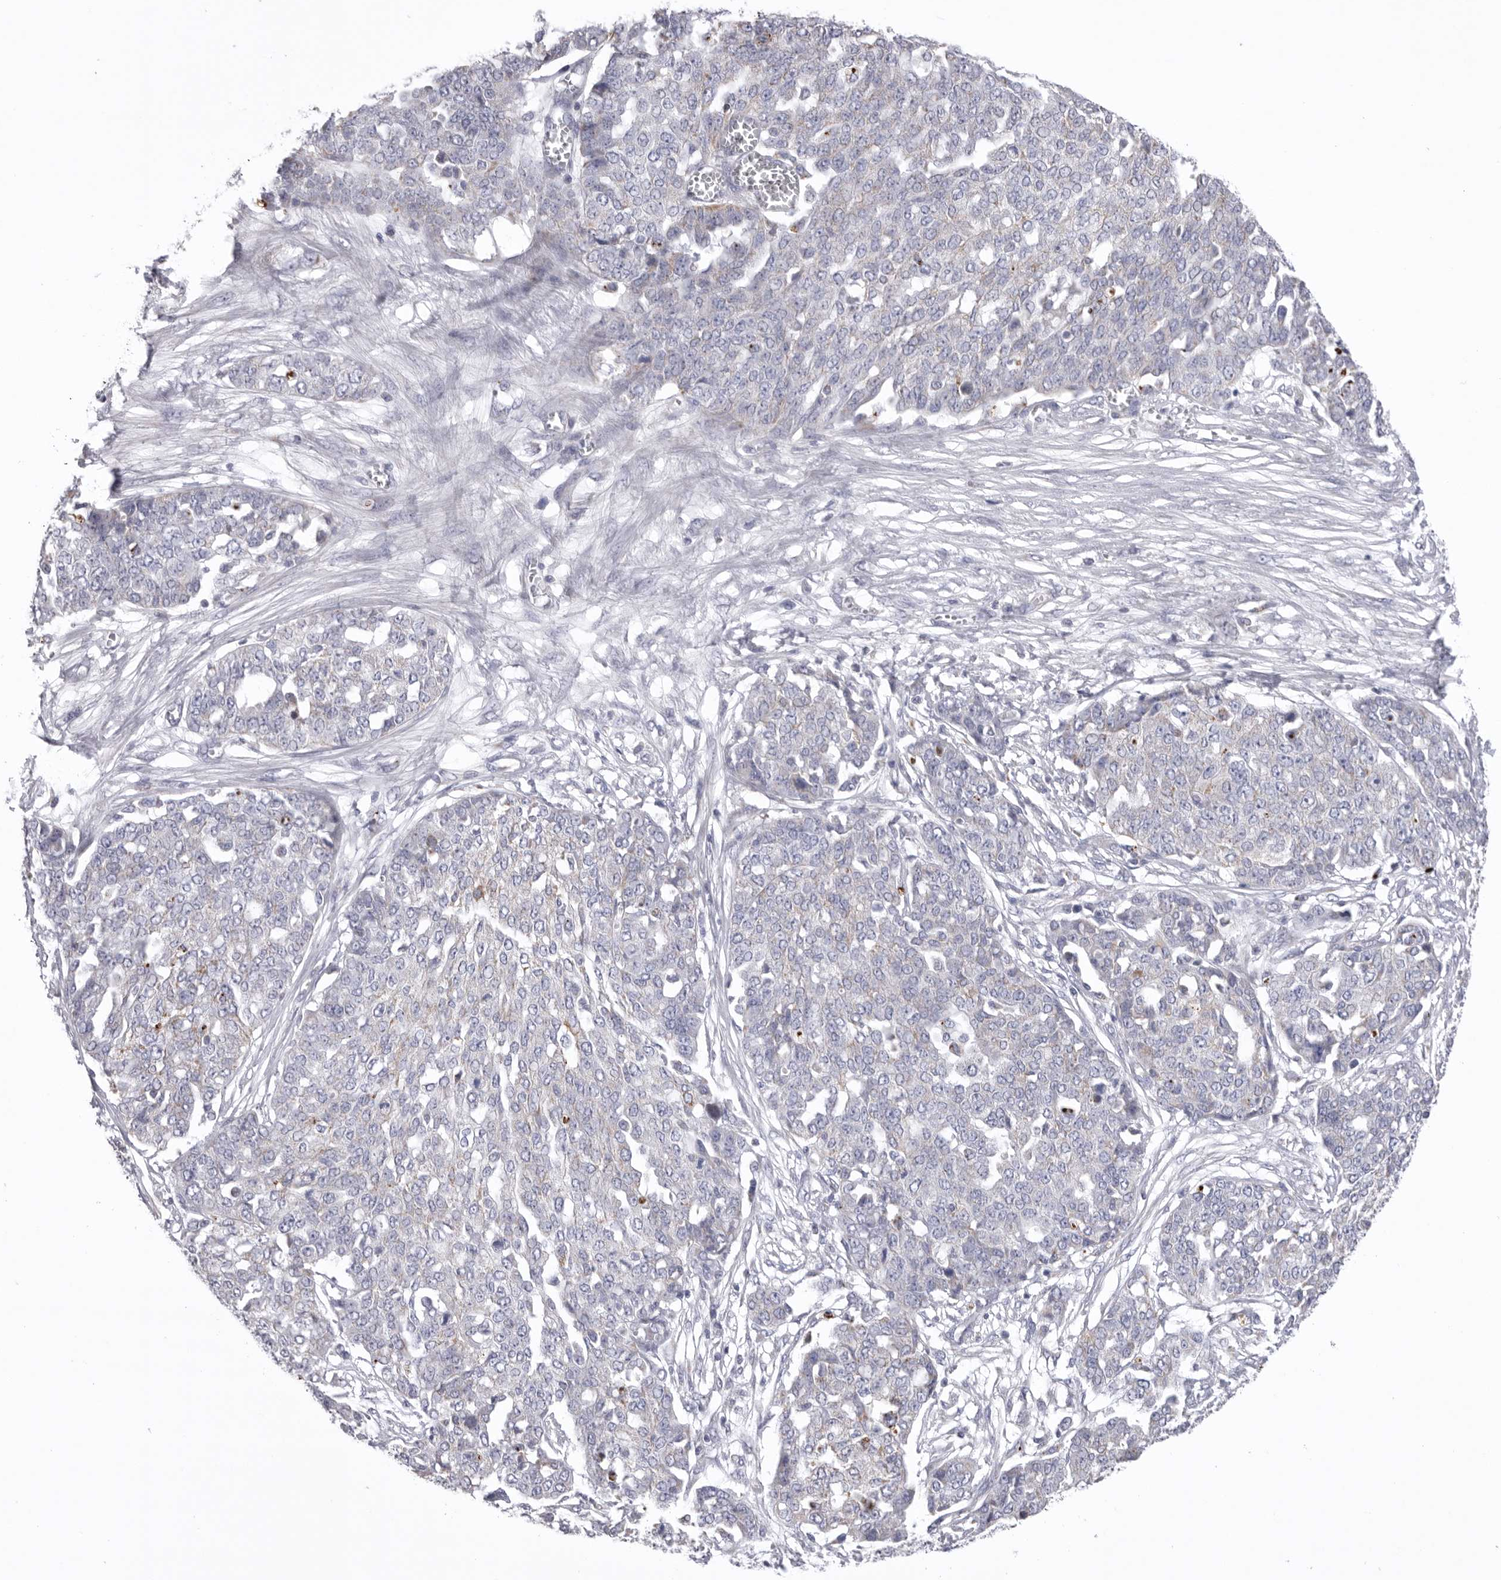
{"staining": {"intensity": "weak", "quantity": "<25%", "location": "cytoplasmic/membranous"}, "tissue": "ovarian cancer", "cell_type": "Tumor cells", "image_type": "cancer", "snomed": [{"axis": "morphology", "description": "Cystadenocarcinoma, serous, NOS"}, {"axis": "topography", "description": "Soft tissue"}, {"axis": "topography", "description": "Ovary"}], "caption": "Tumor cells show no significant protein expression in ovarian serous cystadenocarcinoma. The staining was performed using DAB to visualize the protein expression in brown, while the nuclei were stained in blue with hematoxylin (Magnification: 20x).", "gene": "VDAC3", "patient": {"sex": "female", "age": 57}}